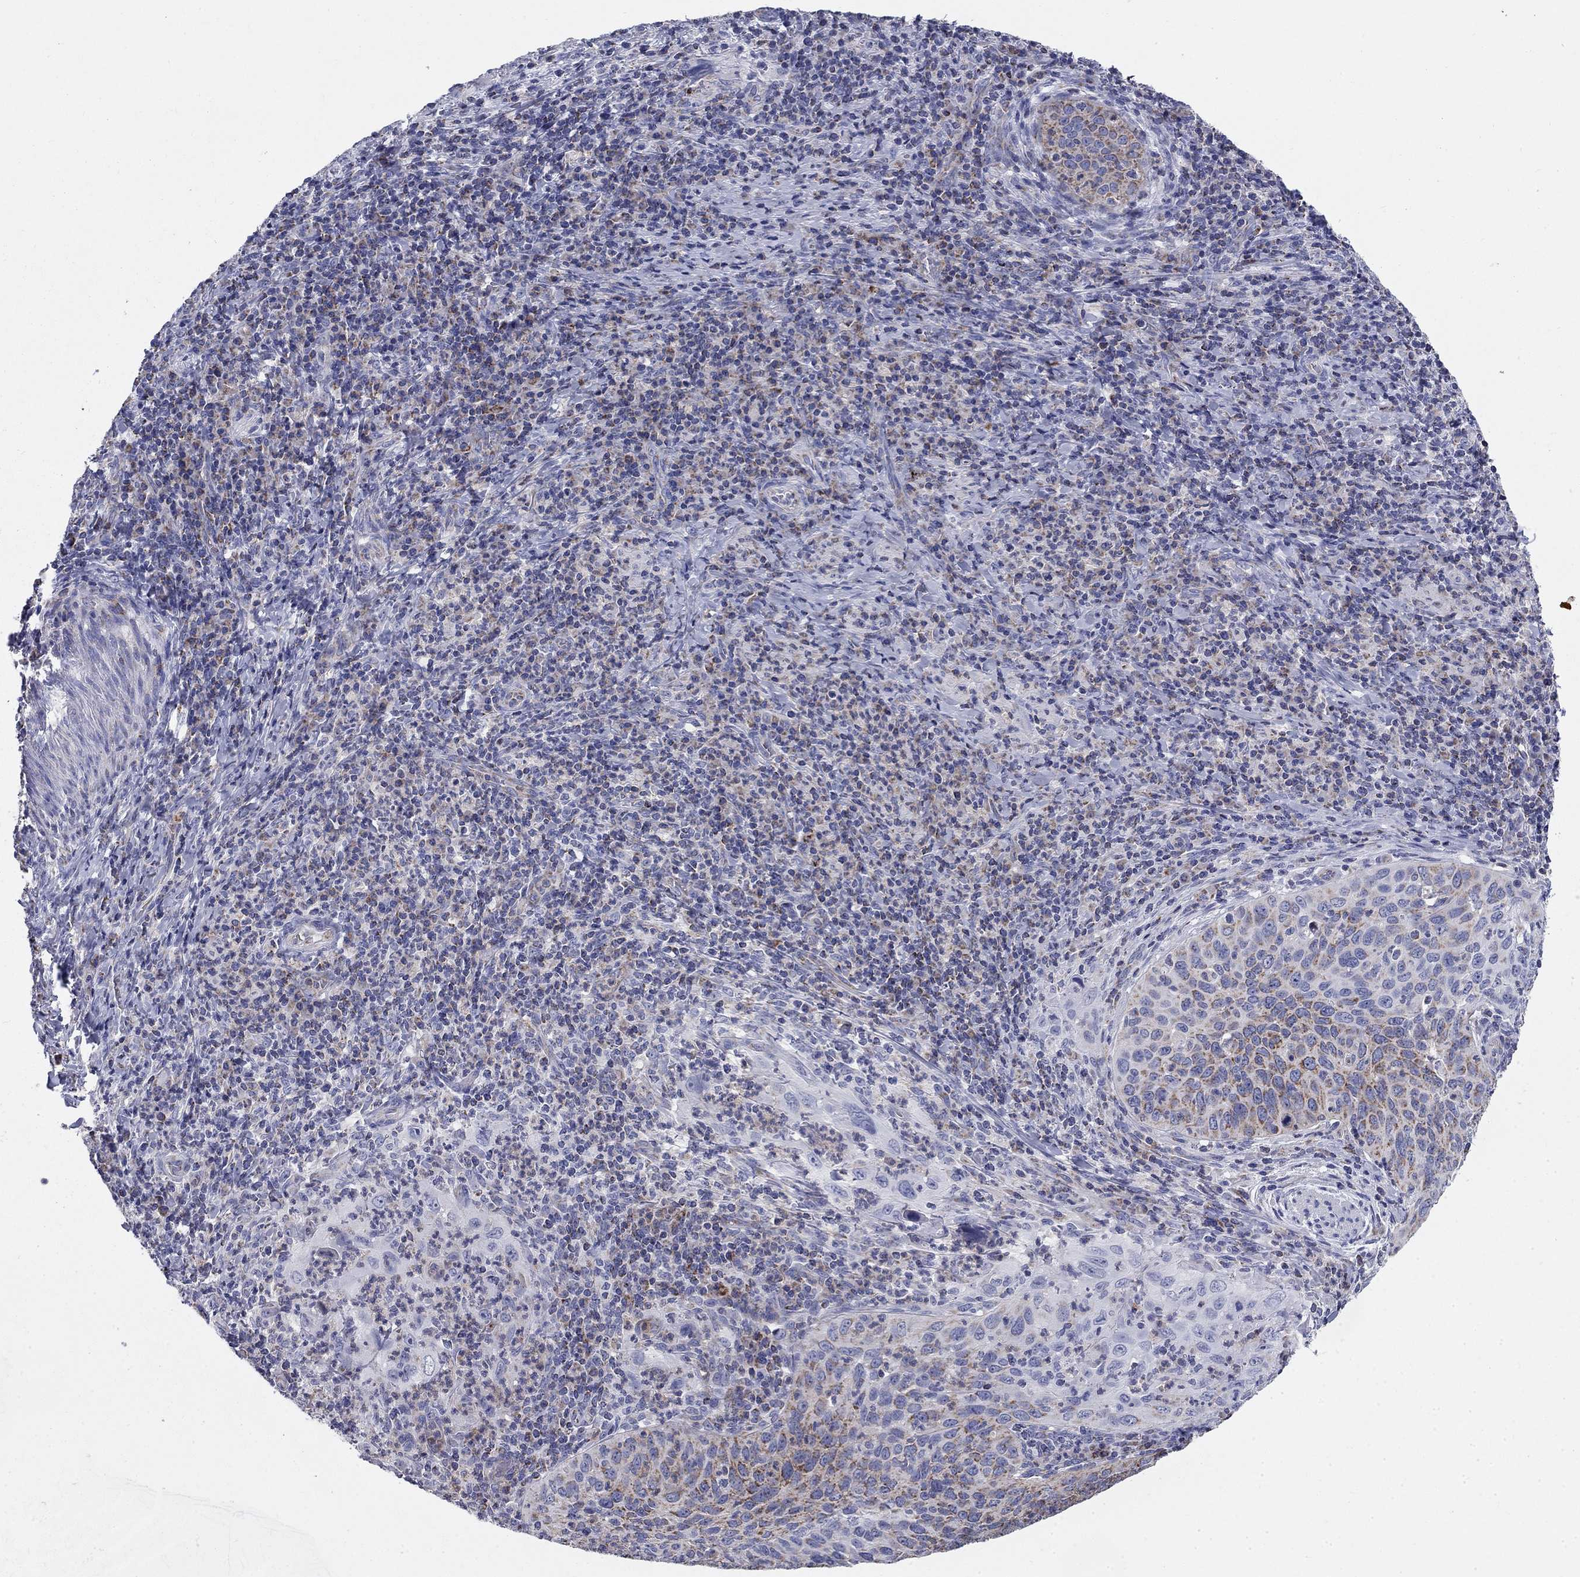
{"staining": {"intensity": "moderate", "quantity": "25%-75%", "location": "cytoplasmic/membranous"}, "tissue": "cervical cancer", "cell_type": "Tumor cells", "image_type": "cancer", "snomed": [{"axis": "morphology", "description": "Squamous cell carcinoma, NOS"}, {"axis": "topography", "description": "Cervix"}], "caption": "DAB (3,3'-diaminobenzidine) immunohistochemical staining of cervical cancer shows moderate cytoplasmic/membranous protein positivity in approximately 25%-75% of tumor cells.", "gene": "NDUFA4L2", "patient": {"sex": "female", "age": 26}}